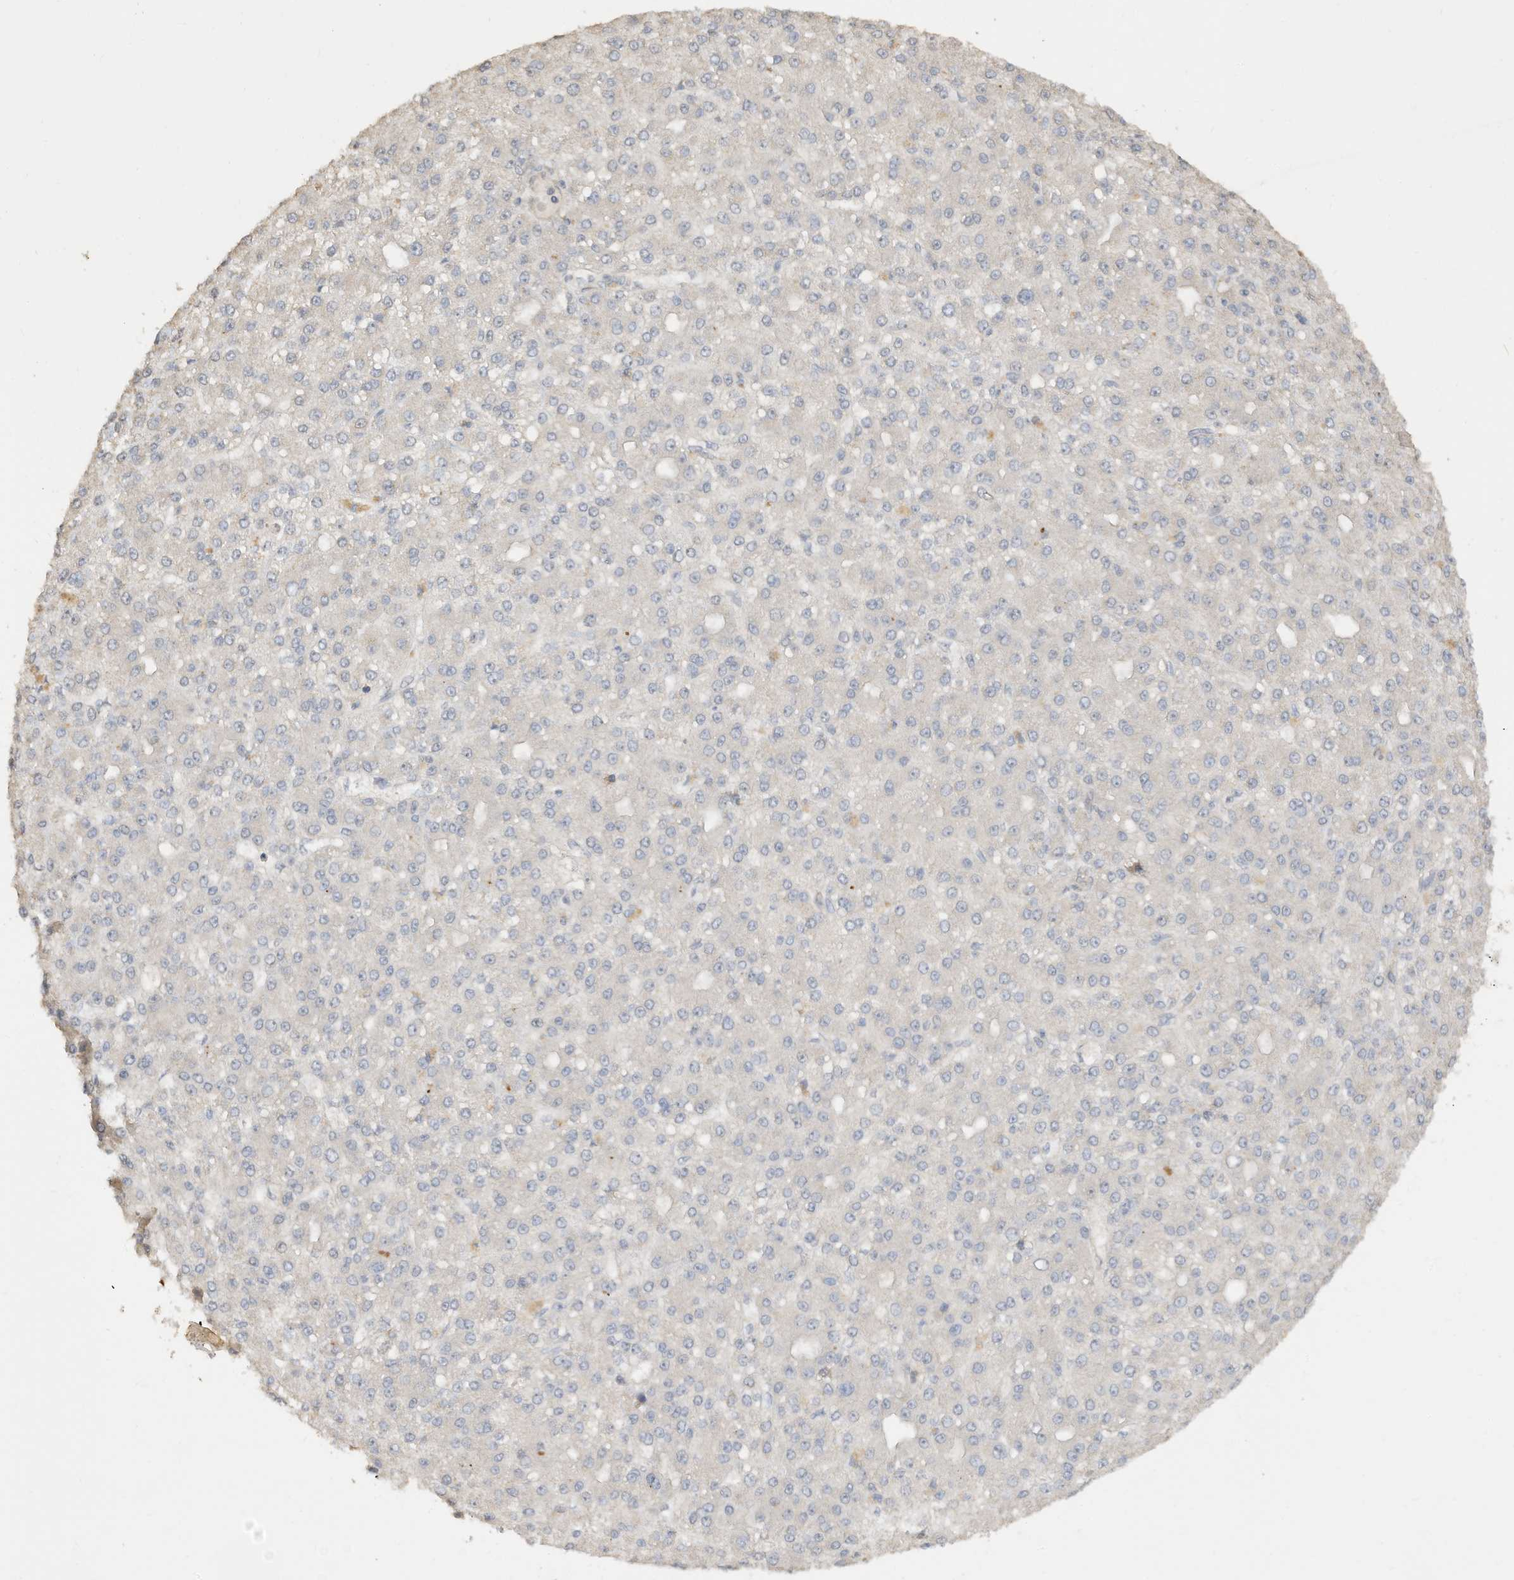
{"staining": {"intensity": "weak", "quantity": "<25%", "location": "cytoplasmic/membranous"}, "tissue": "liver cancer", "cell_type": "Tumor cells", "image_type": "cancer", "snomed": [{"axis": "morphology", "description": "Carcinoma, Hepatocellular, NOS"}, {"axis": "topography", "description": "Liver"}], "caption": "DAB immunohistochemical staining of human hepatocellular carcinoma (liver) shows no significant positivity in tumor cells.", "gene": "CAGE1", "patient": {"sex": "male", "age": 67}}